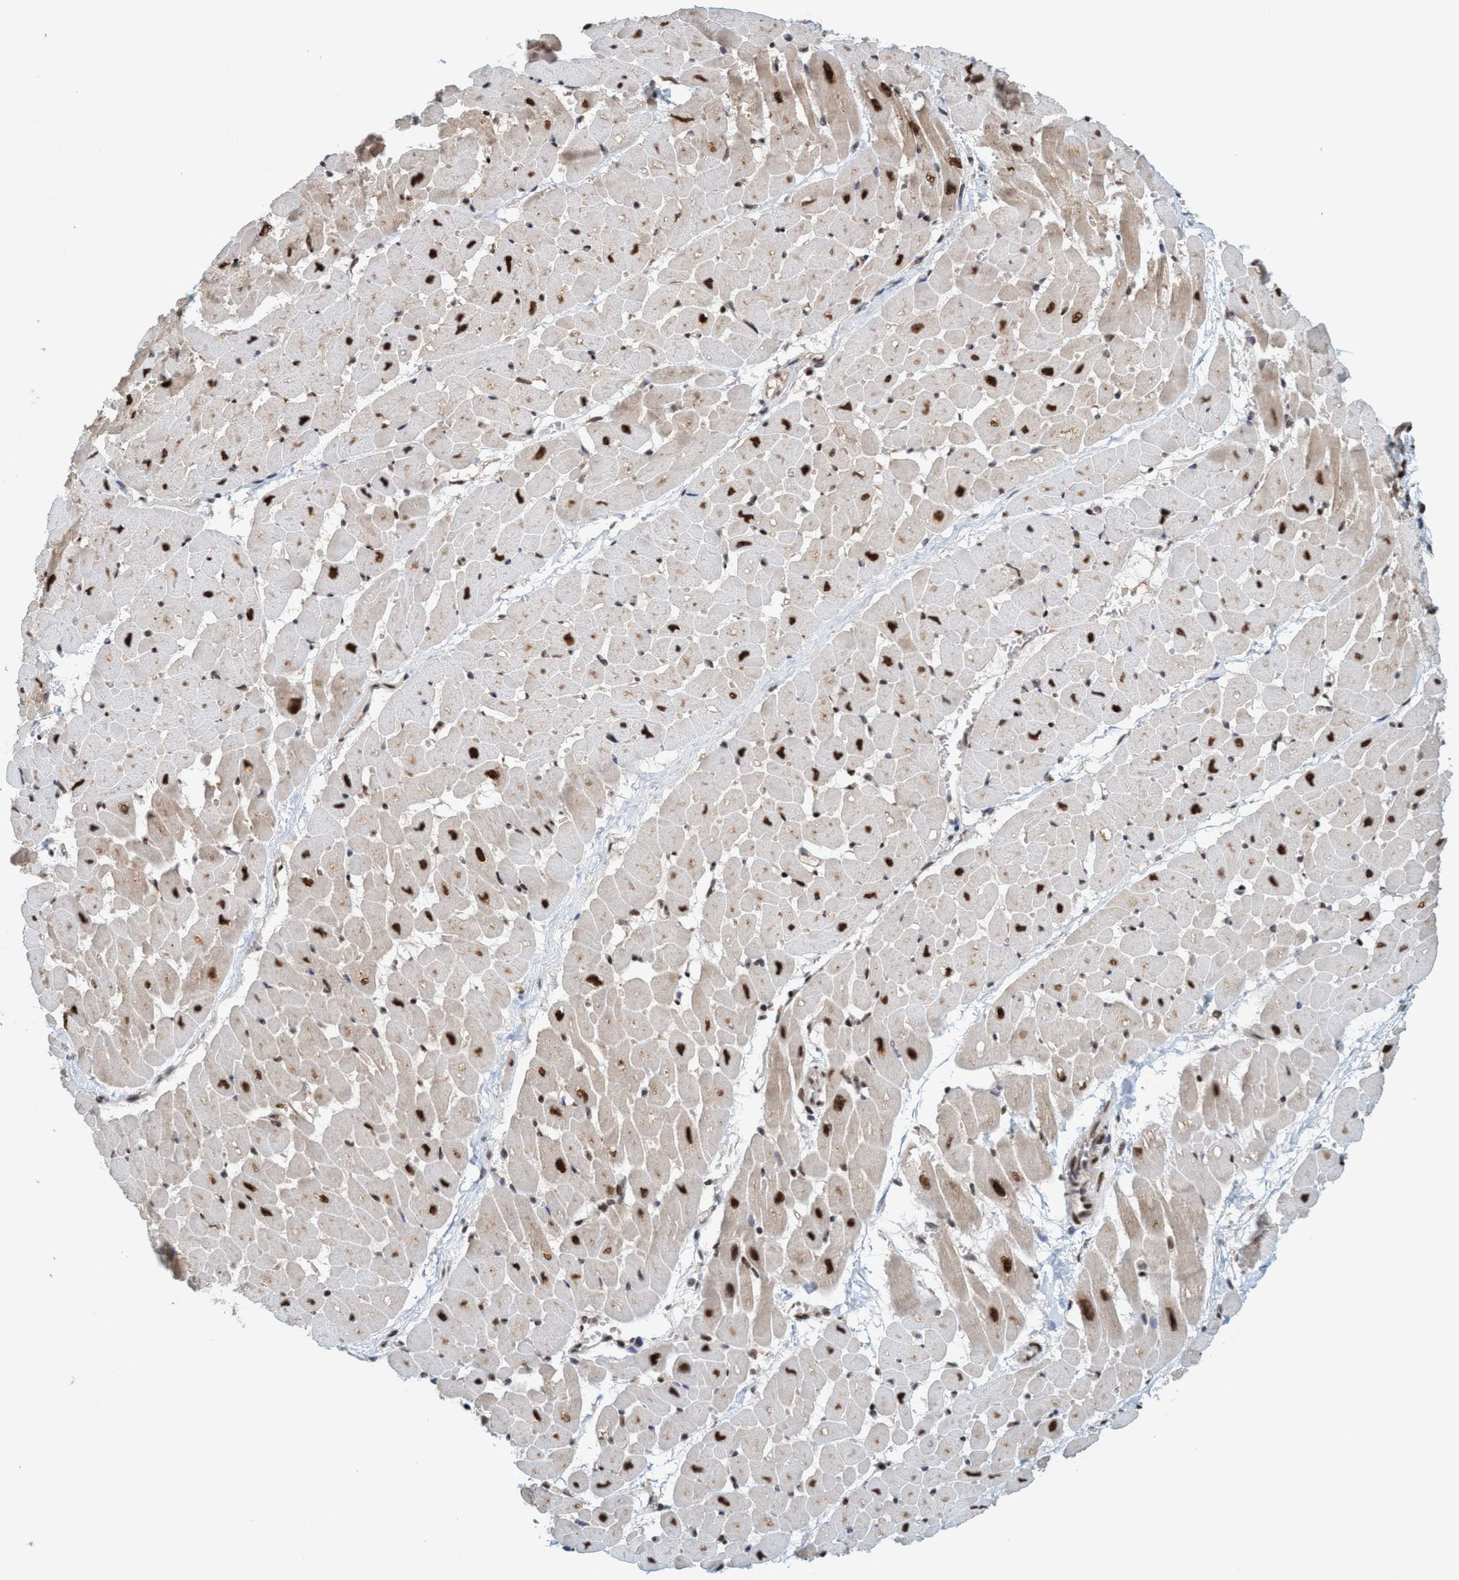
{"staining": {"intensity": "strong", "quantity": "25%-75%", "location": "nuclear"}, "tissue": "heart muscle", "cell_type": "Cardiomyocytes", "image_type": "normal", "snomed": [{"axis": "morphology", "description": "Normal tissue, NOS"}, {"axis": "topography", "description": "Heart"}], "caption": "A brown stain highlights strong nuclear positivity of a protein in cardiomyocytes of normal heart muscle.", "gene": "SMCR8", "patient": {"sex": "male", "age": 45}}